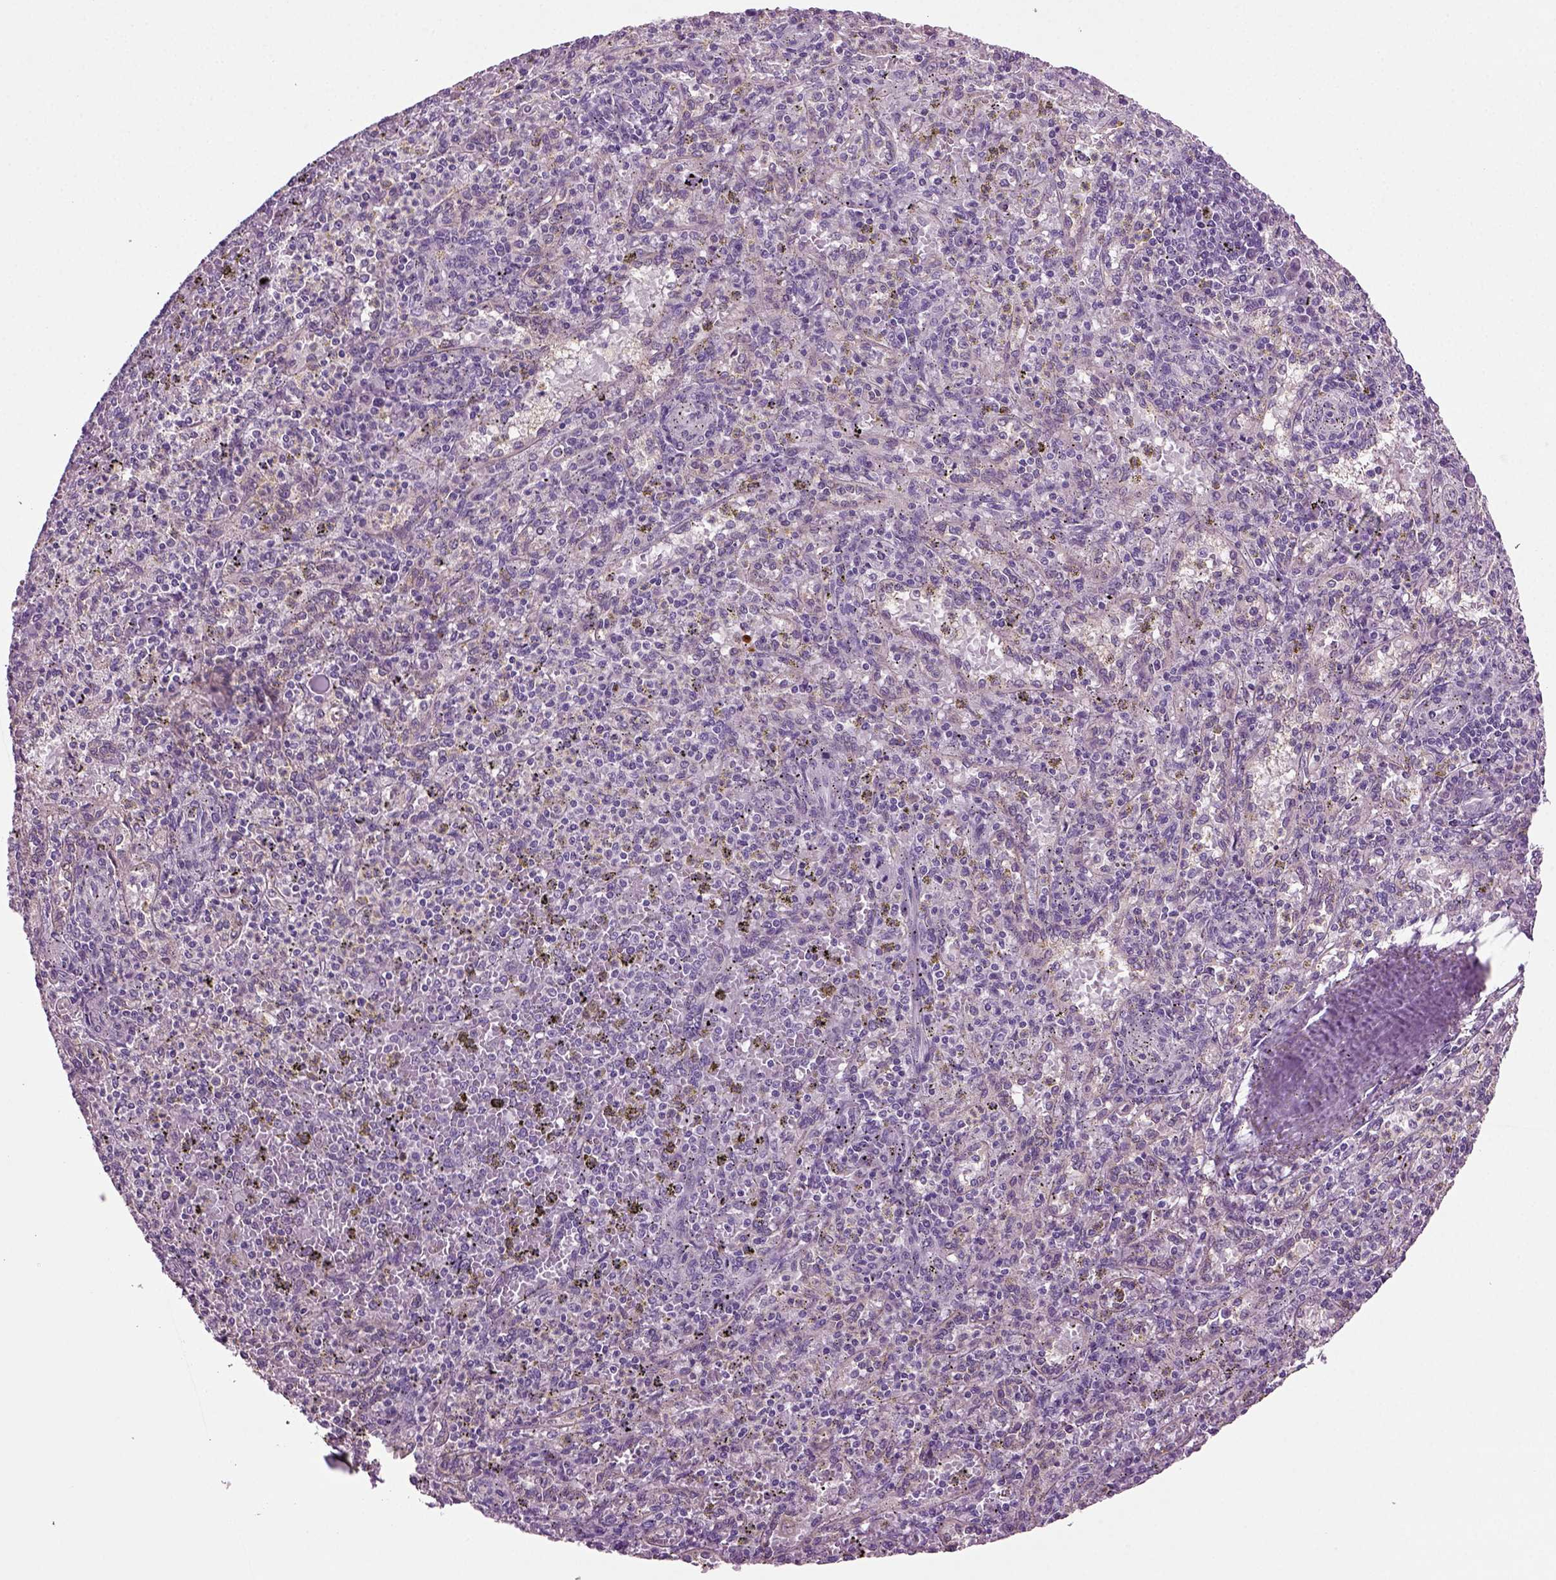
{"staining": {"intensity": "negative", "quantity": "none", "location": "none"}, "tissue": "spleen", "cell_type": "Cells in red pulp", "image_type": "normal", "snomed": [{"axis": "morphology", "description": "Normal tissue, NOS"}, {"axis": "topography", "description": "Spleen"}], "caption": "A histopathology image of spleen stained for a protein displays no brown staining in cells in red pulp.", "gene": "COL9A2", "patient": {"sex": "male", "age": 60}}